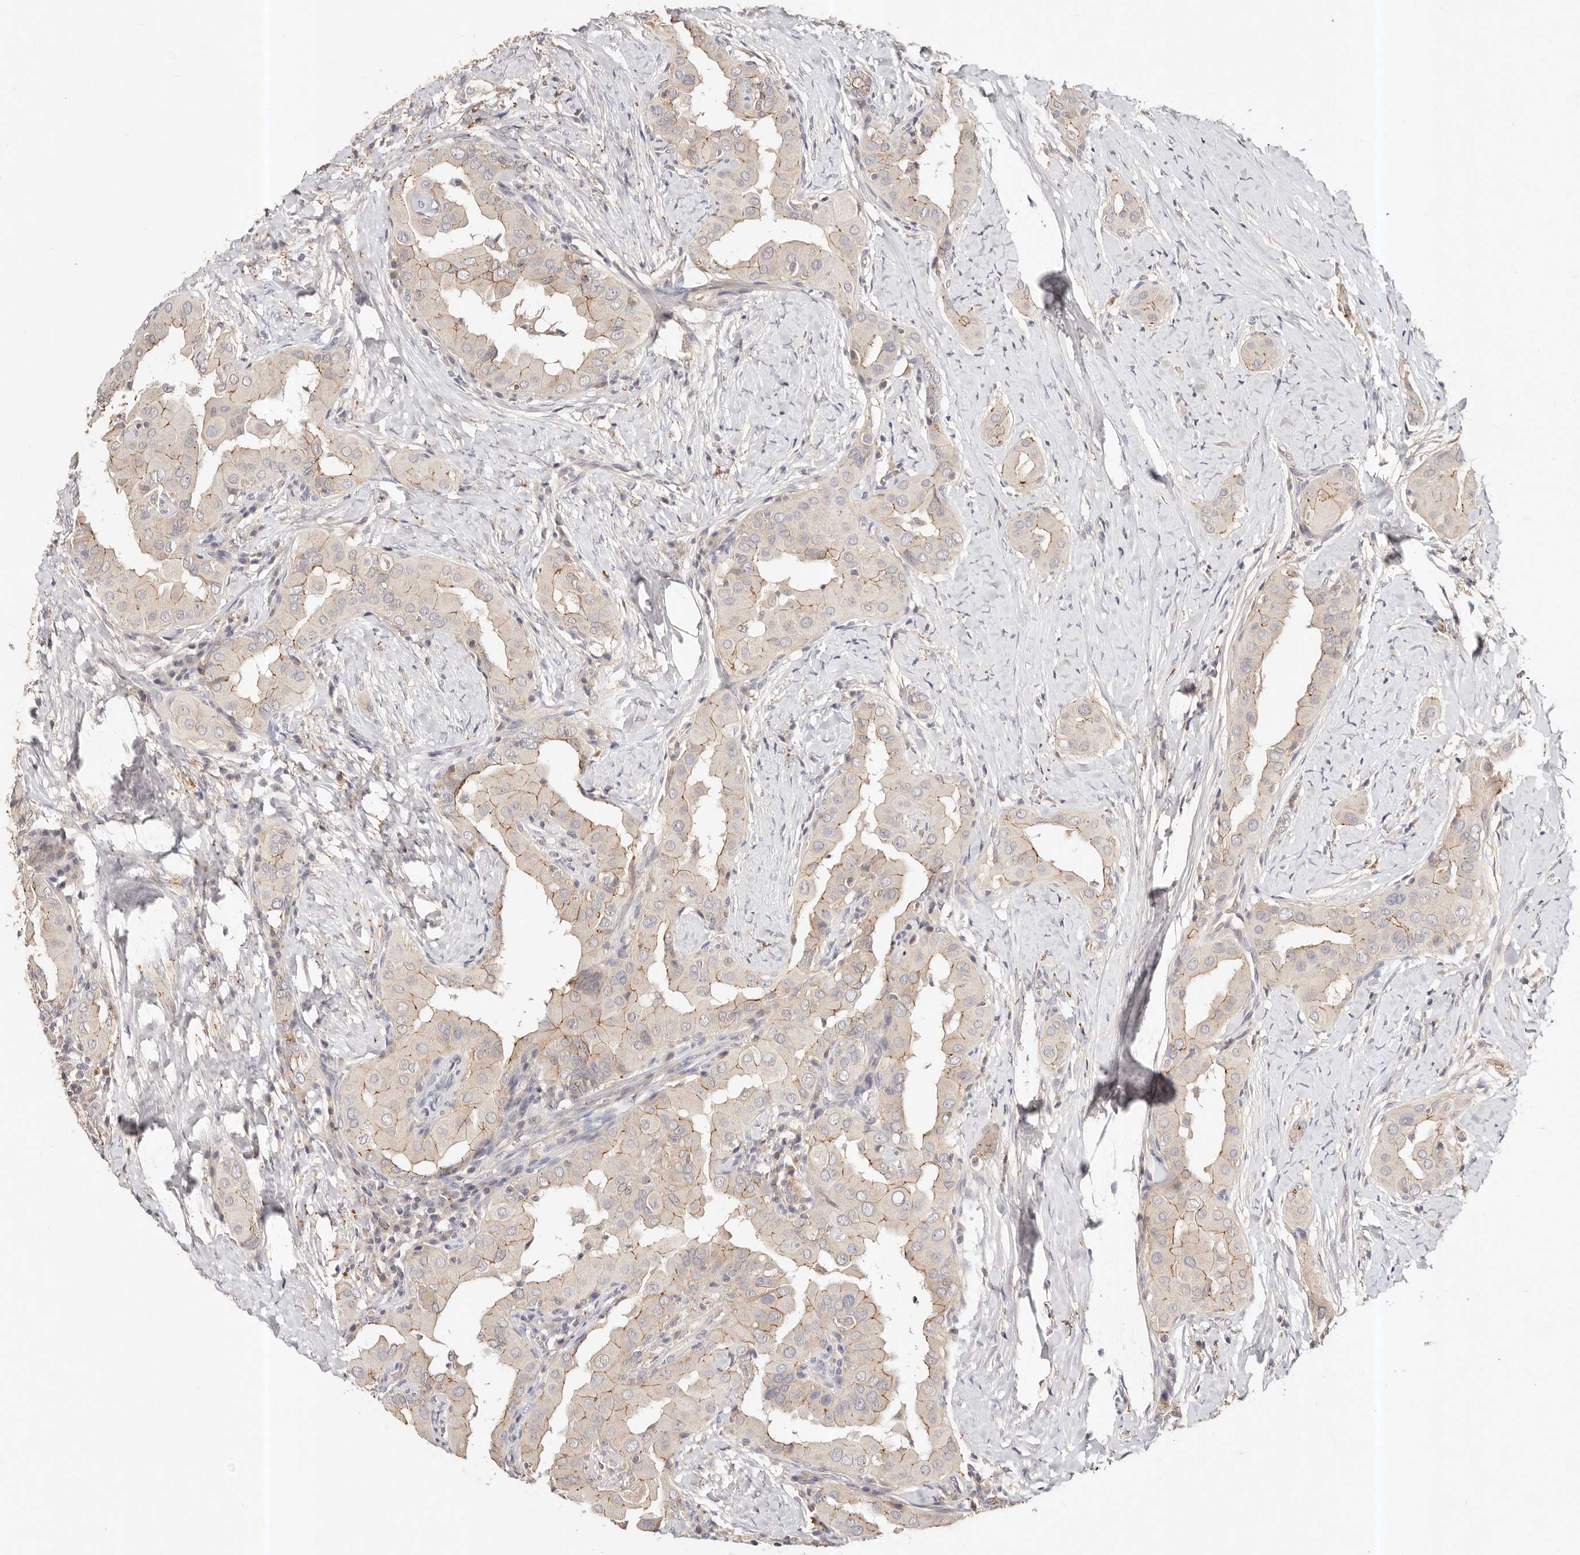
{"staining": {"intensity": "weak", "quantity": "25%-75%", "location": "cytoplasmic/membranous"}, "tissue": "thyroid cancer", "cell_type": "Tumor cells", "image_type": "cancer", "snomed": [{"axis": "morphology", "description": "Papillary adenocarcinoma, NOS"}, {"axis": "topography", "description": "Thyroid gland"}], "caption": "A photomicrograph of papillary adenocarcinoma (thyroid) stained for a protein demonstrates weak cytoplasmic/membranous brown staining in tumor cells. The staining is performed using DAB (3,3'-diaminobenzidine) brown chromogen to label protein expression. The nuclei are counter-stained blue using hematoxylin.", "gene": "CXADR", "patient": {"sex": "male", "age": 33}}